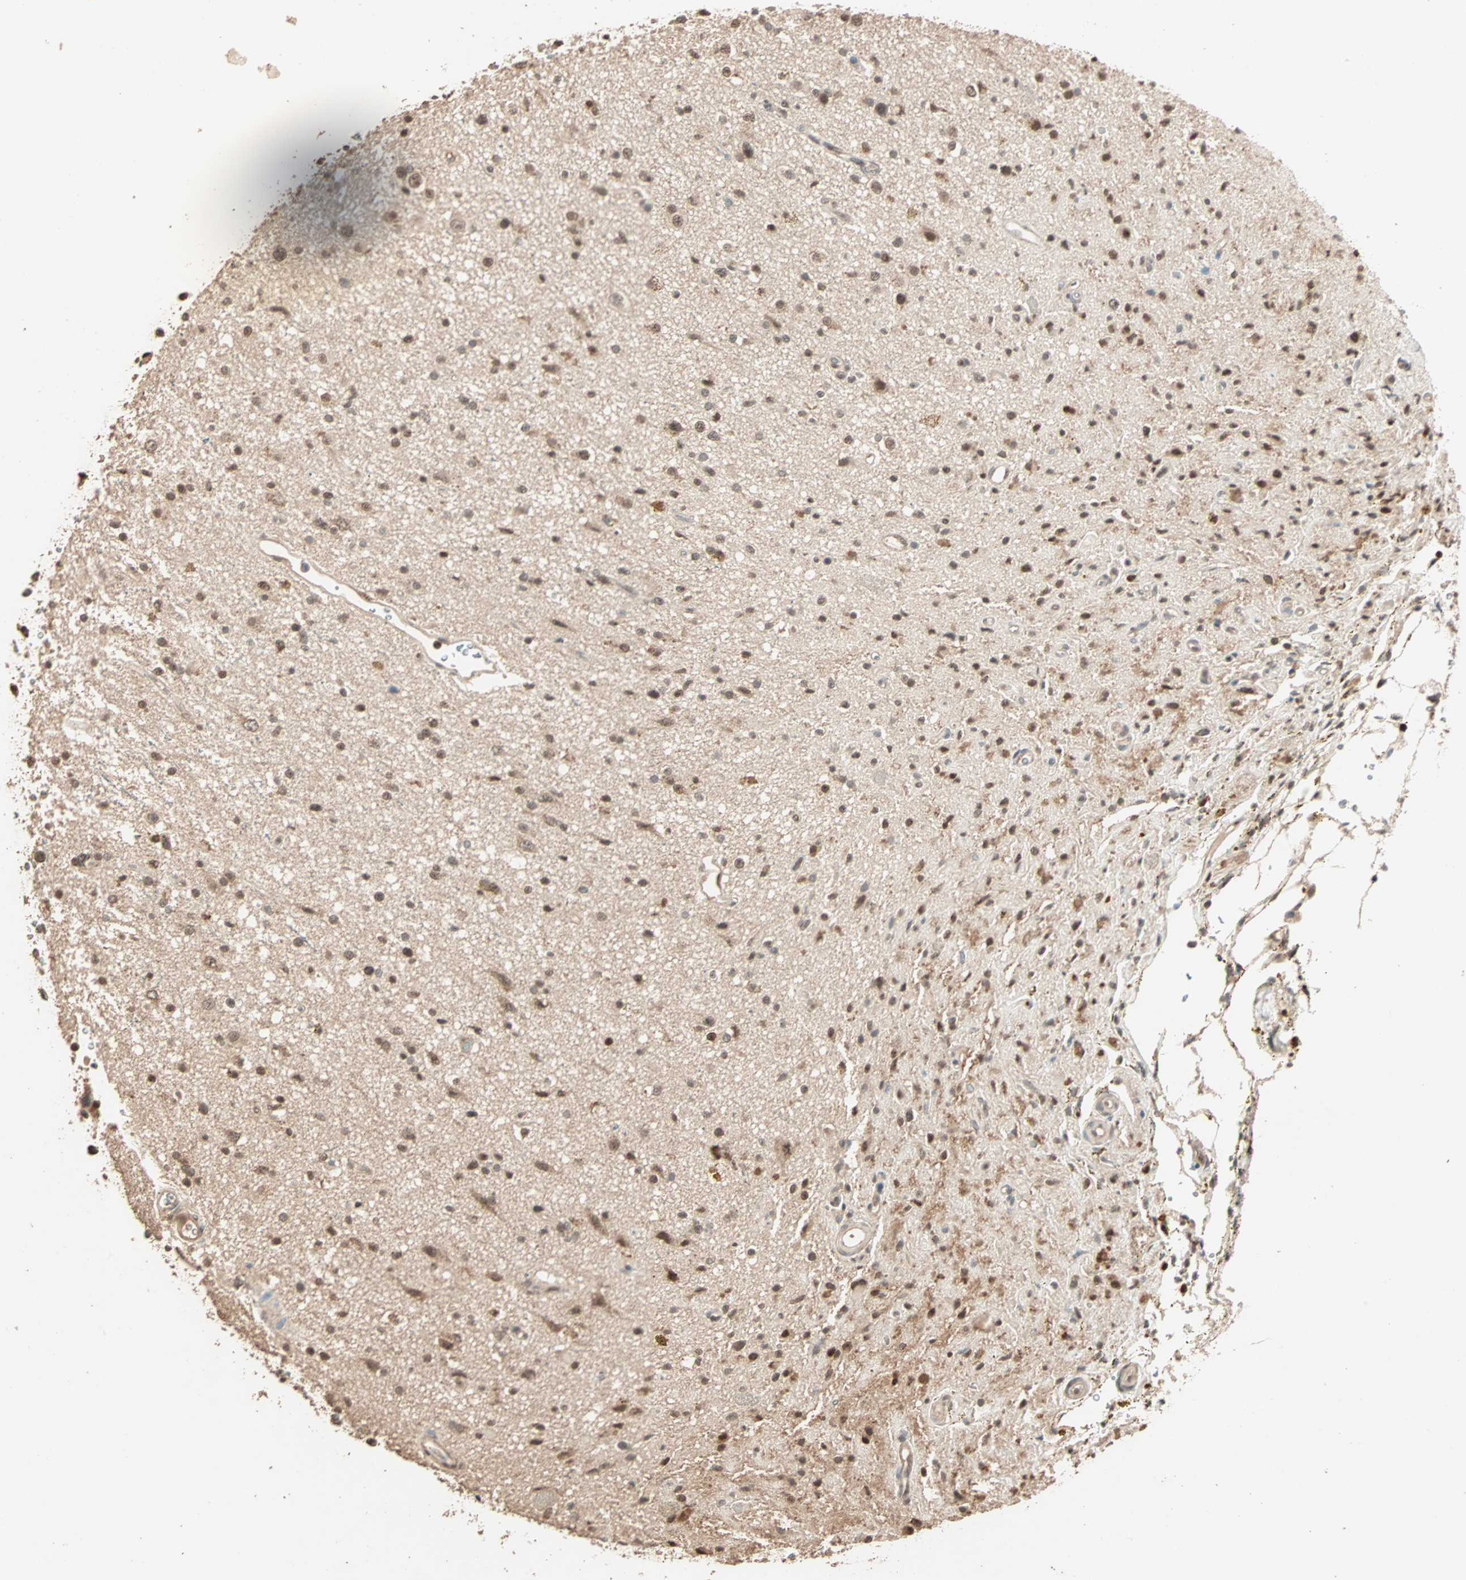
{"staining": {"intensity": "moderate", "quantity": ">75%", "location": "cytoplasmic/membranous,nuclear"}, "tissue": "glioma", "cell_type": "Tumor cells", "image_type": "cancer", "snomed": [{"axis": "morphology", "description": "Glioma, malignant, High grade"}, {"axis": "topography", "description": "Brain"}], "caption": "IHC (DAB (3,3'-diaminobenzidine)) staining of malignant glioma (high-grade) exhibits moderate cytoplasmic/membranous and nuclear protein staining in approximately >75% of tumor cells. (DAB (3,3'-diaminobenzidine) IHC, brown staining for protein, blue staining for nuclei).", "gene": "ZBTB33", "patient": {"sex": "male", "age": 33}}